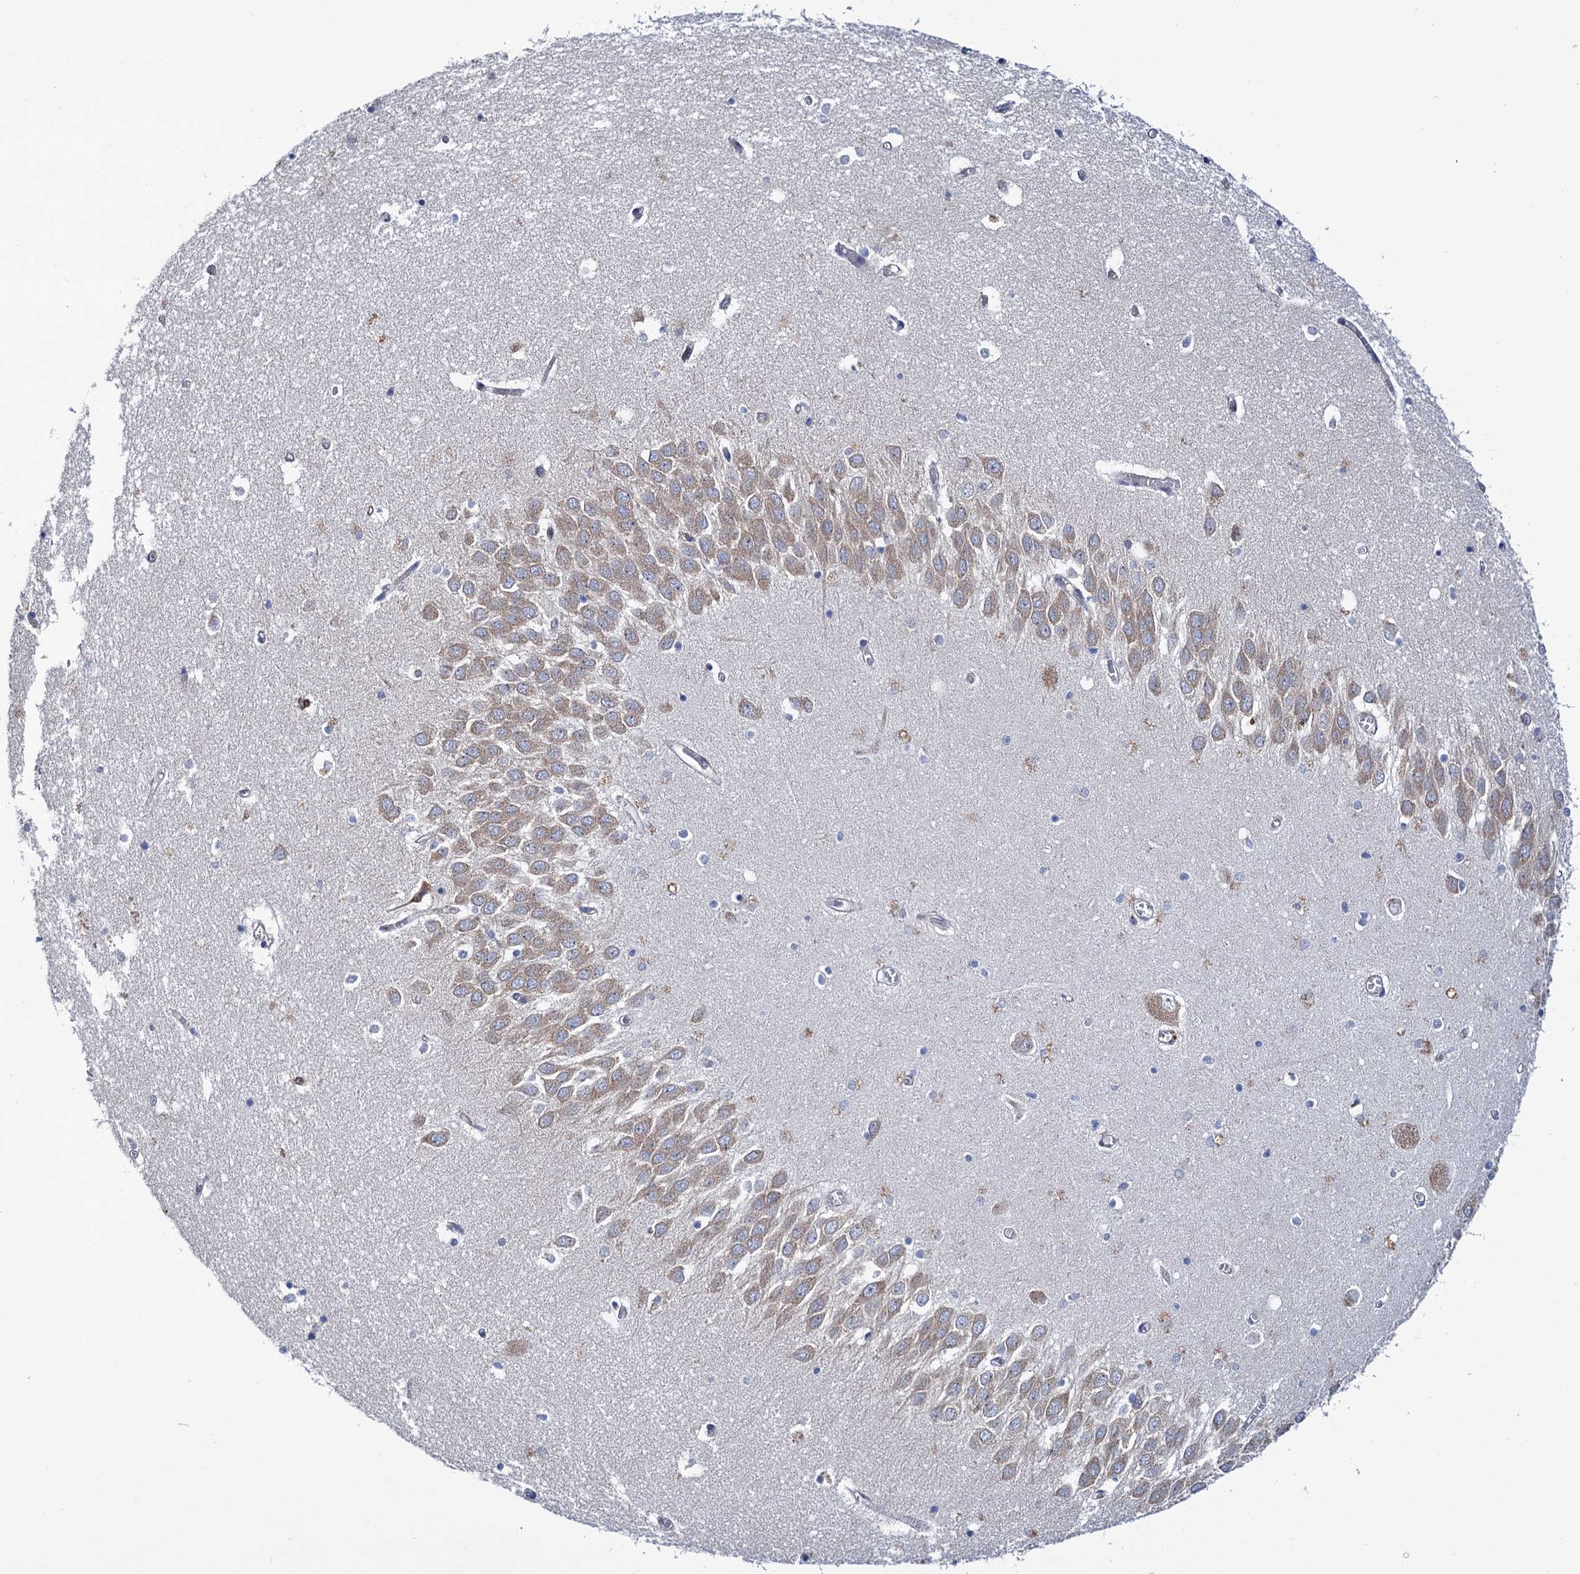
{"staining": {"intensity": "negative", "quantity": "none", "location": "none"}, "tissue": "hippocampus", "cell_type": "Glial cells", "image_type": "normal", "snomed": [{"axis": "morphology", "description": "Normal tissue, NOS"}, {"axis": "topography", "description": "Hippocampus"}], "caption": "This is an IHC histopathology image of benign human hippocampus. There is no staining in glial cells.", "gene": "TRIM55", "patient": {"sex": "male", "age": 70}}